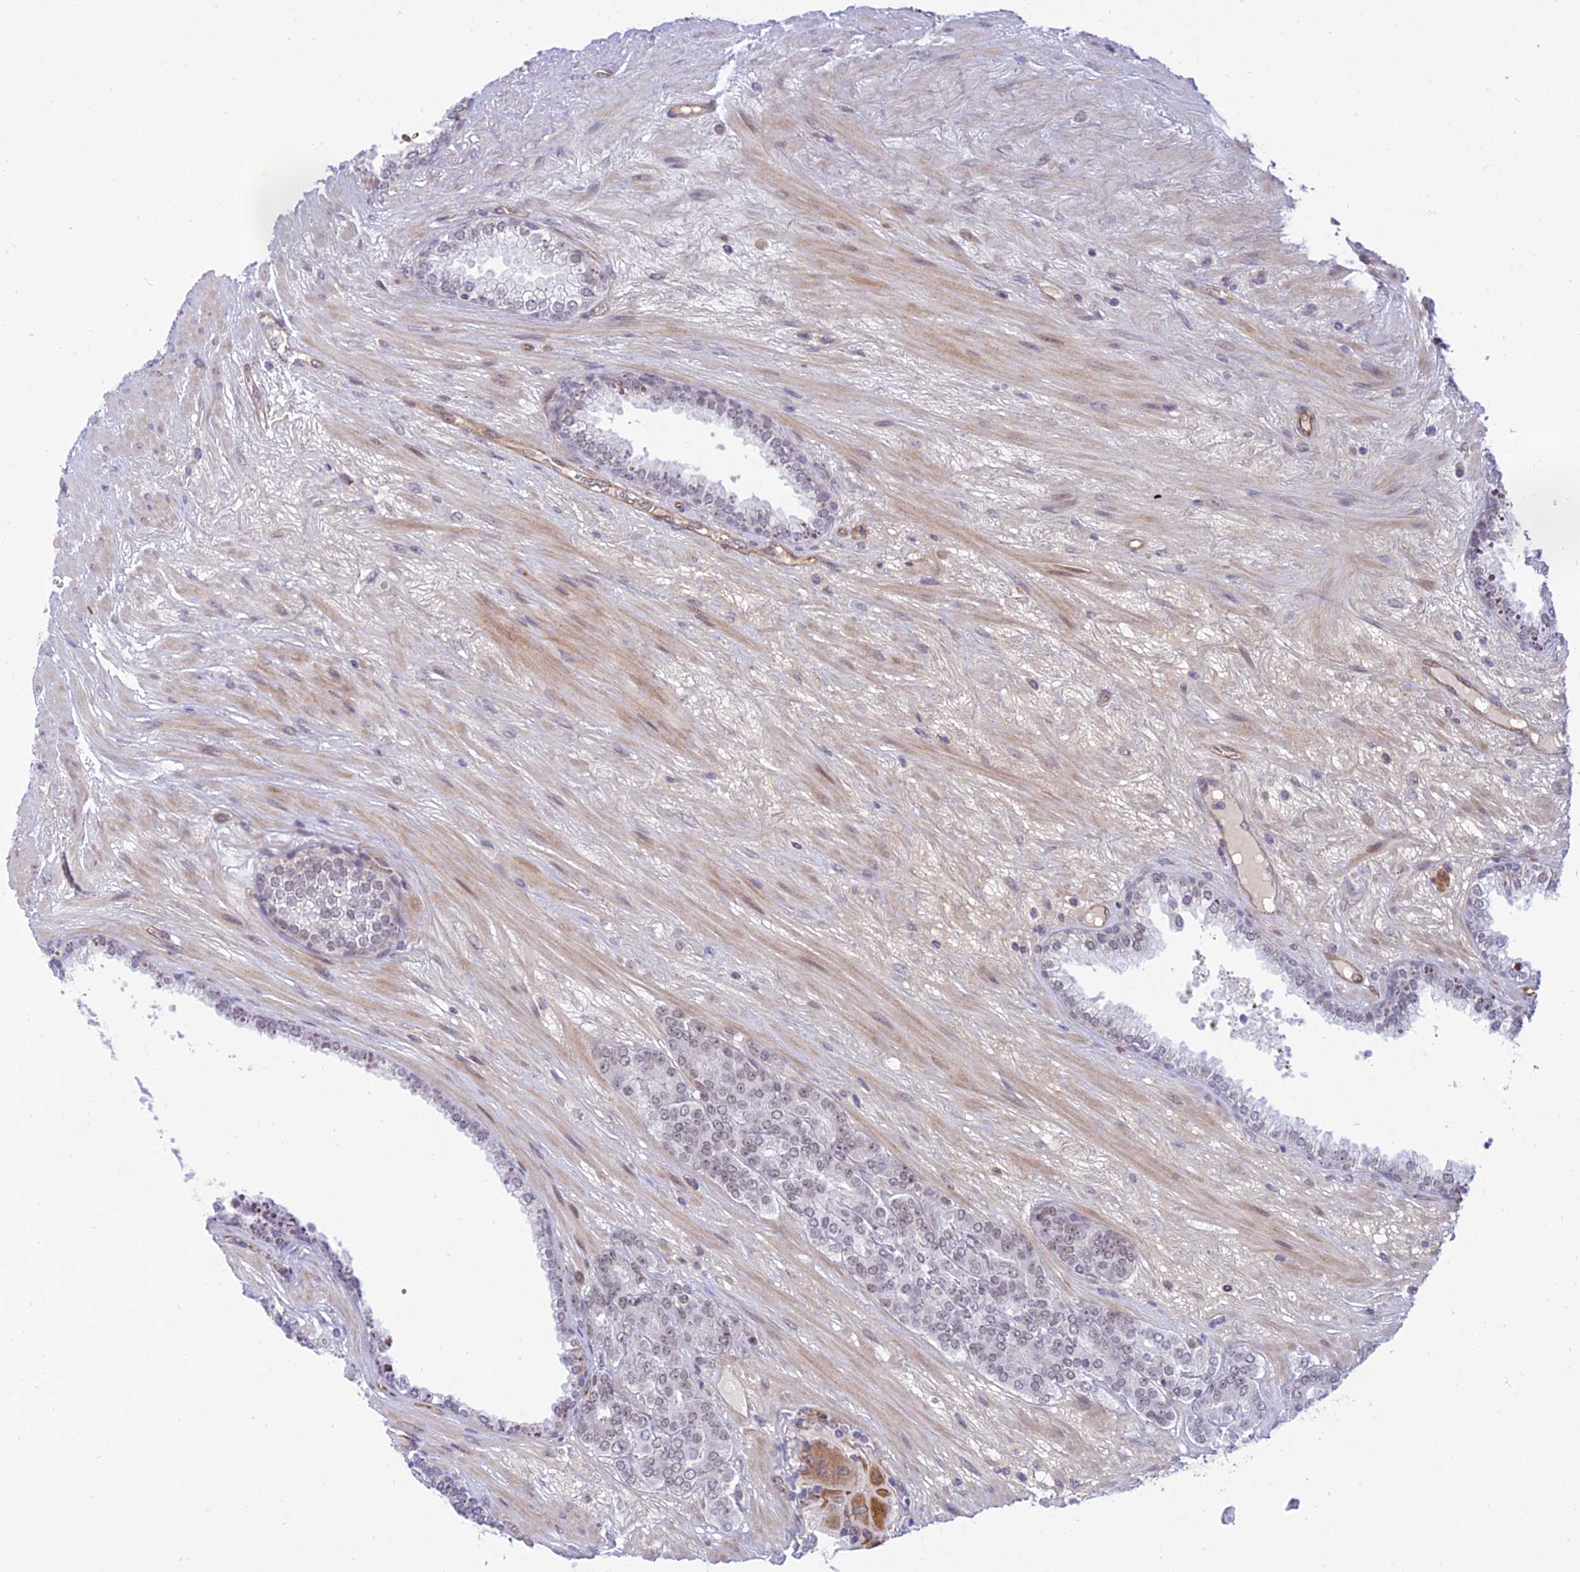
{"staining": {"intensity": "weak", "quantity": ">75%", "location": "nuclear"}, "tissue": "prostate cancer", "cell_type": "Tumor cells", "image_type": "cancer", "snomed": [{"axis": "morphology", "description": "Adenocarcinoma, High grade"}, {"axis": "topography", "description": "Prostate"}], "caption": "This is a histology image of IHC staining of prostate cancer (high-grade adenocarcinoma), which shows weak positivity in the nuclear of tumor cells.", "gene": "SAPCD2", "patient": {"sex": "male", "age": 71}}